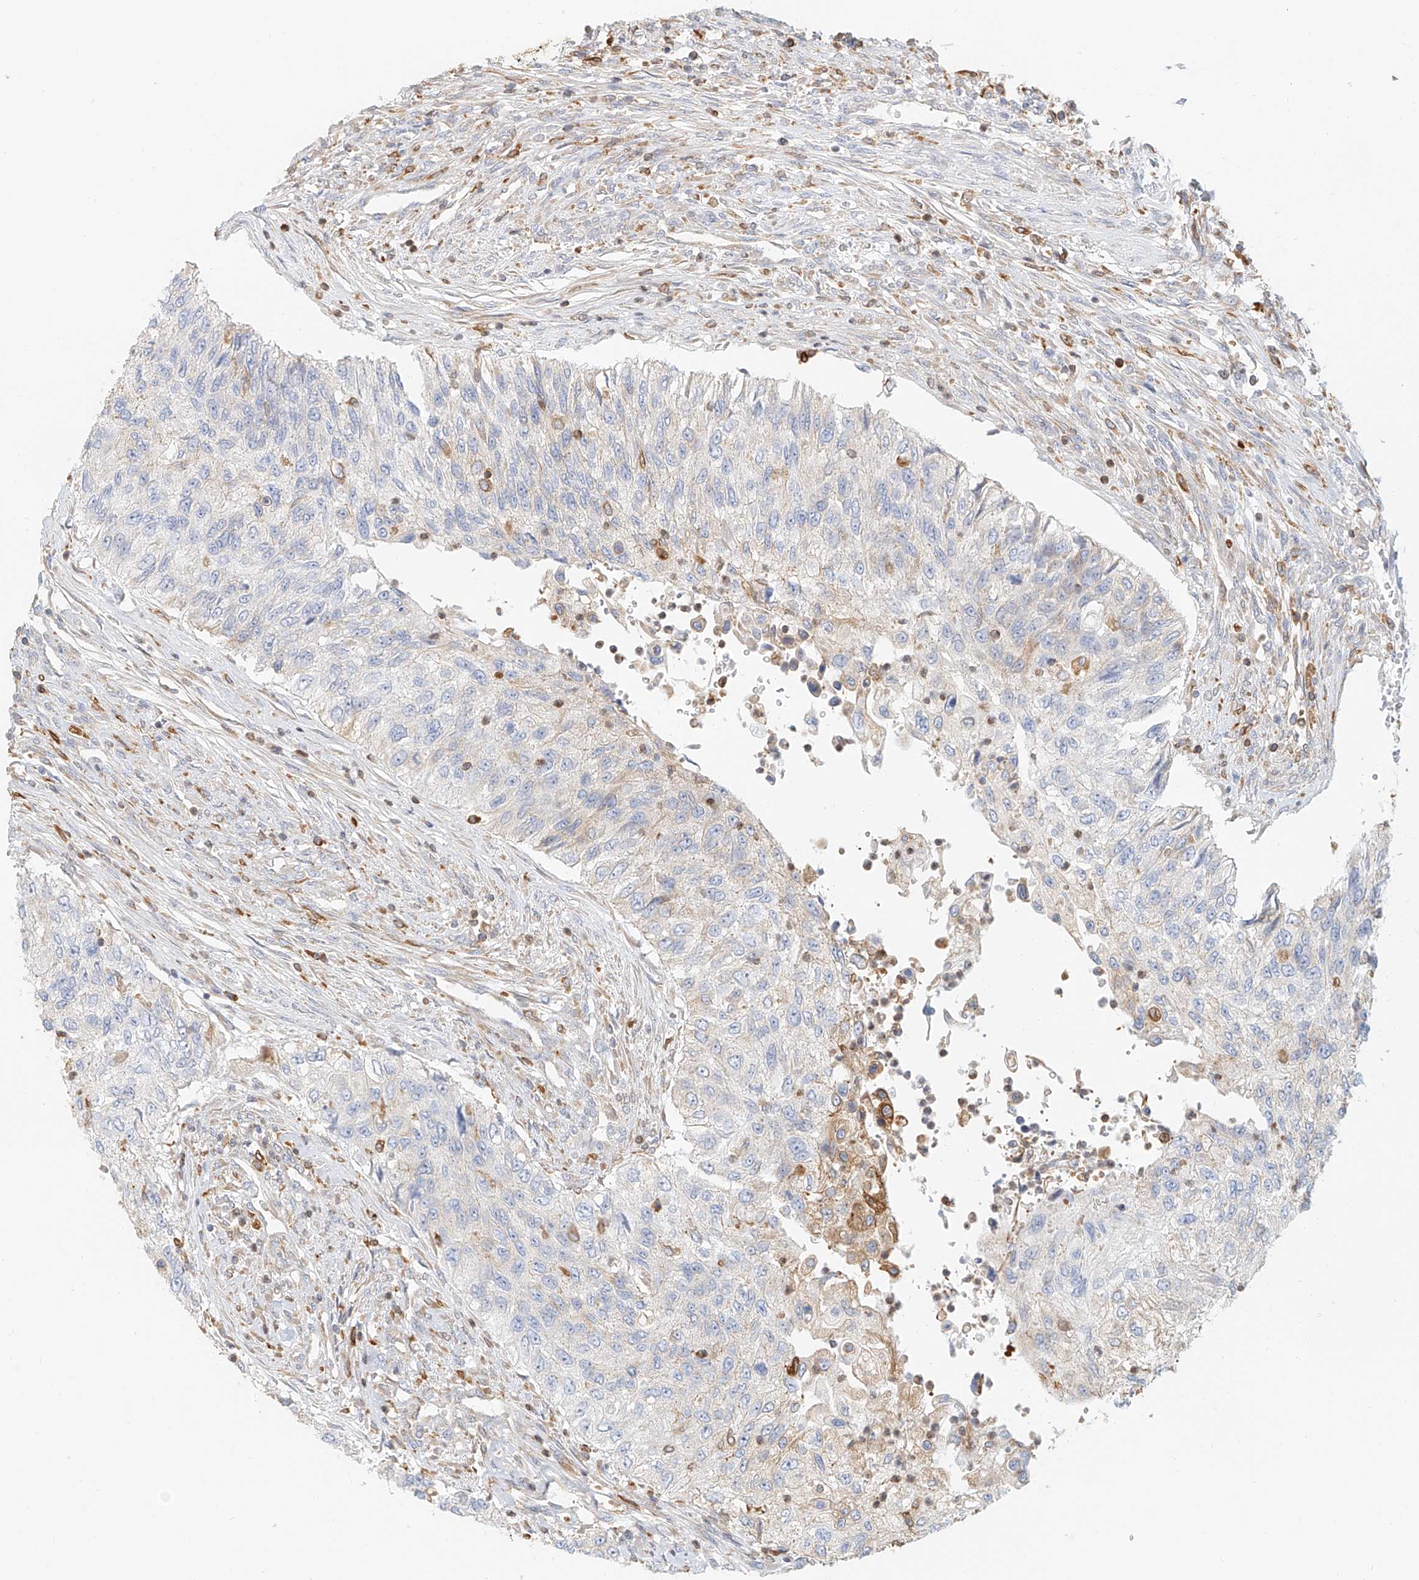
{"staining": {"intensity": "negative", "quantity": "none", "location": "none"}, "tissue": "urothelial cancer", "cell_type": "Tumor cells", "image_type": "cancer", "snomed": [{"axis": "morphology", "description": "Urothelial carcinoma, High grade"}, {"axis": "topography", "description": "Urinary bladder"}], "caption": "Human urothelial cancer stained for a protein using immunohistochemistry displays no staining in tumor cells.", "gene": "DHRS7", "patient": {"sex": "female", "age": 60}}